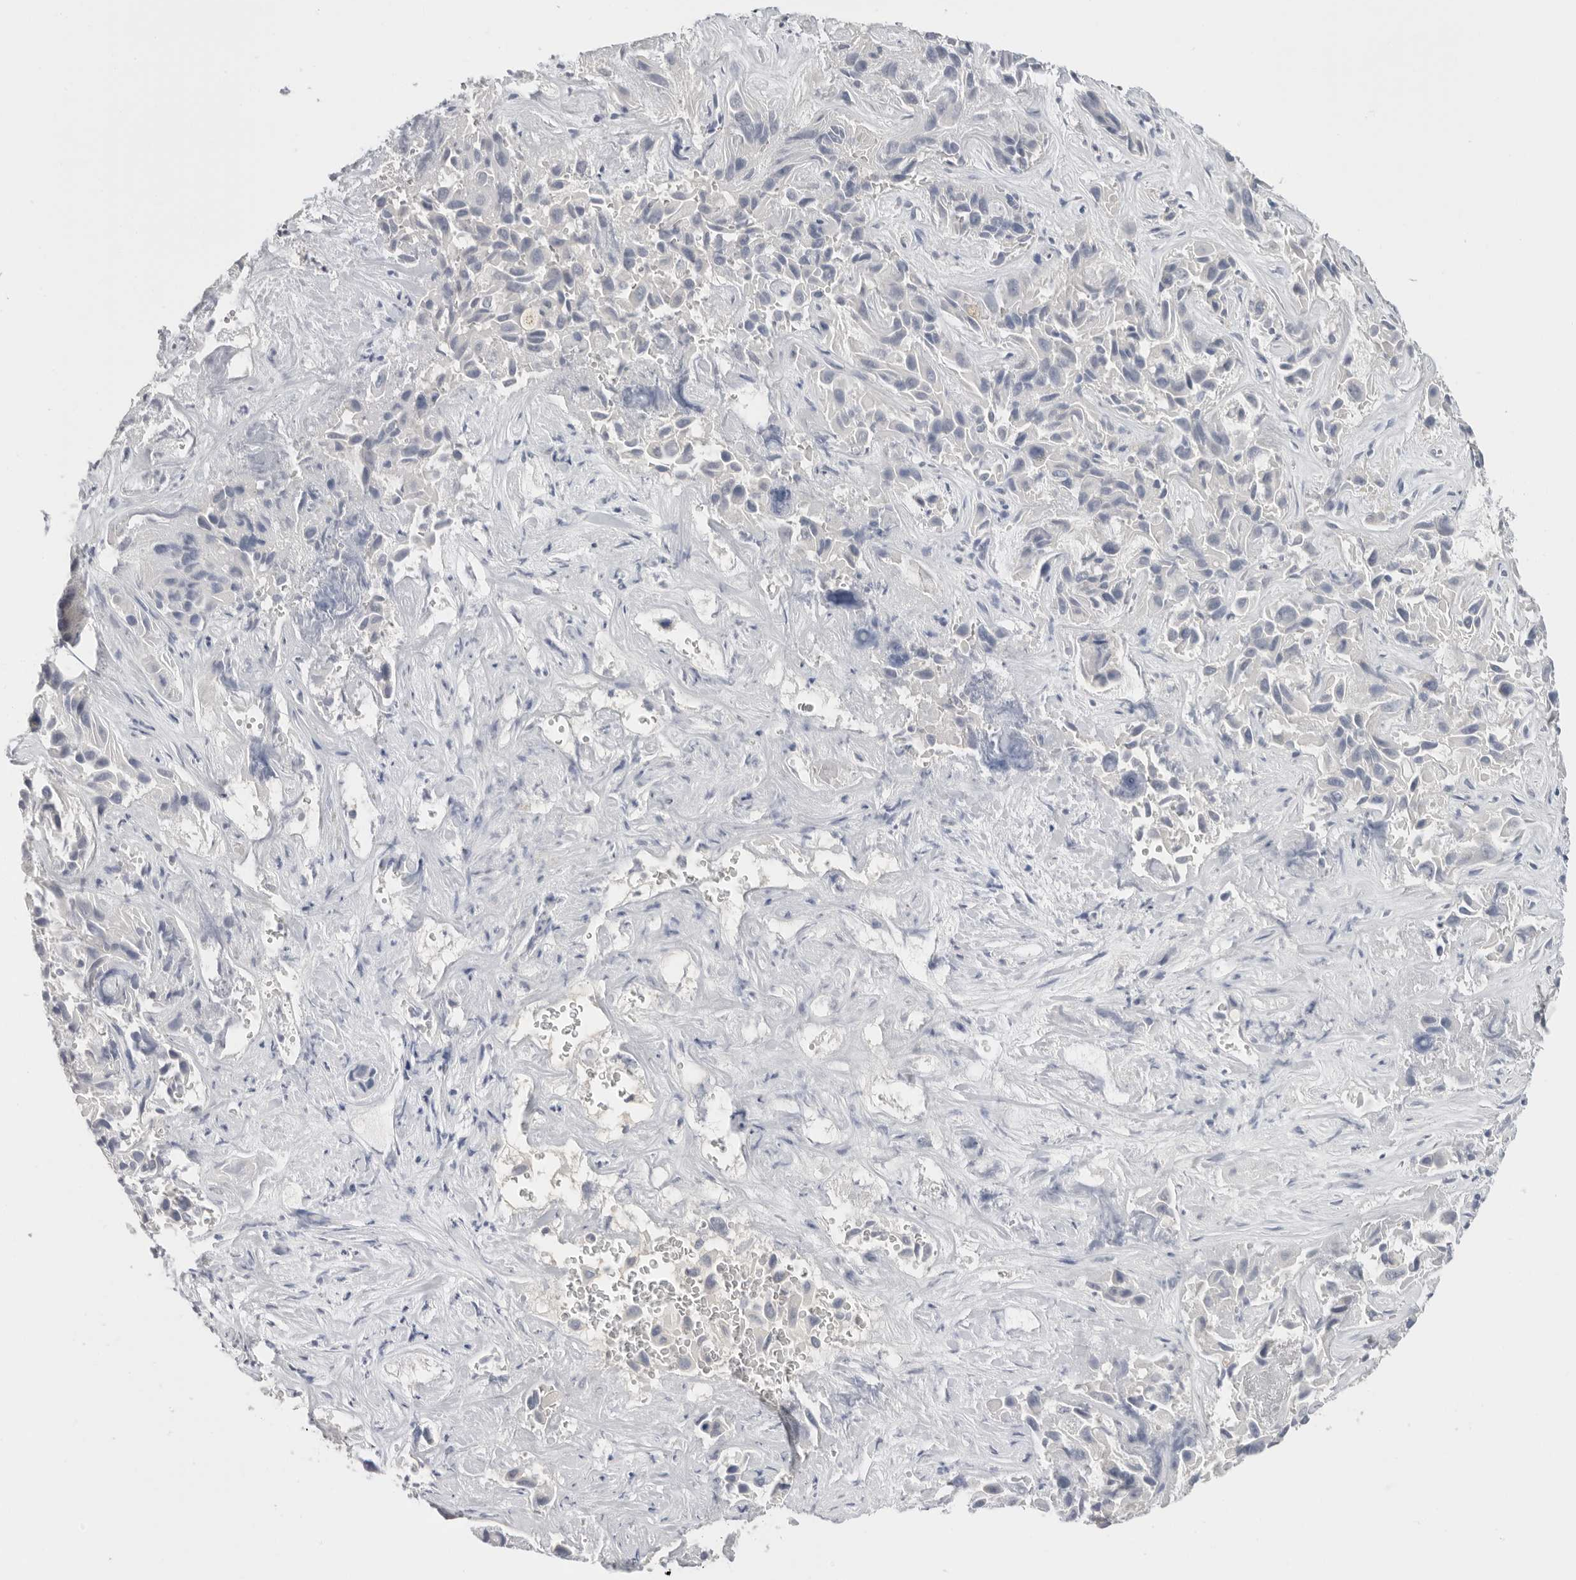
{"staining": {"intensity": "negative", "quantity": "none", "location": "none"}, "tissue": "liver cancer", "cell_type": "Tumor cells", "image_type": "cancer", "snomed": [{"axis": "morphology", "description": "Cholangiocarcinoma"}, {"axis": "topography", "description": "Liver"}], "caption": "This is an immunohistochemistry (IHC) photomicrograph of liver cancer (cholangiocarcinoma). There is no expression in tumor cells.", "gene": "APOA2", "patient": {"sex": "female", "age": 52}}